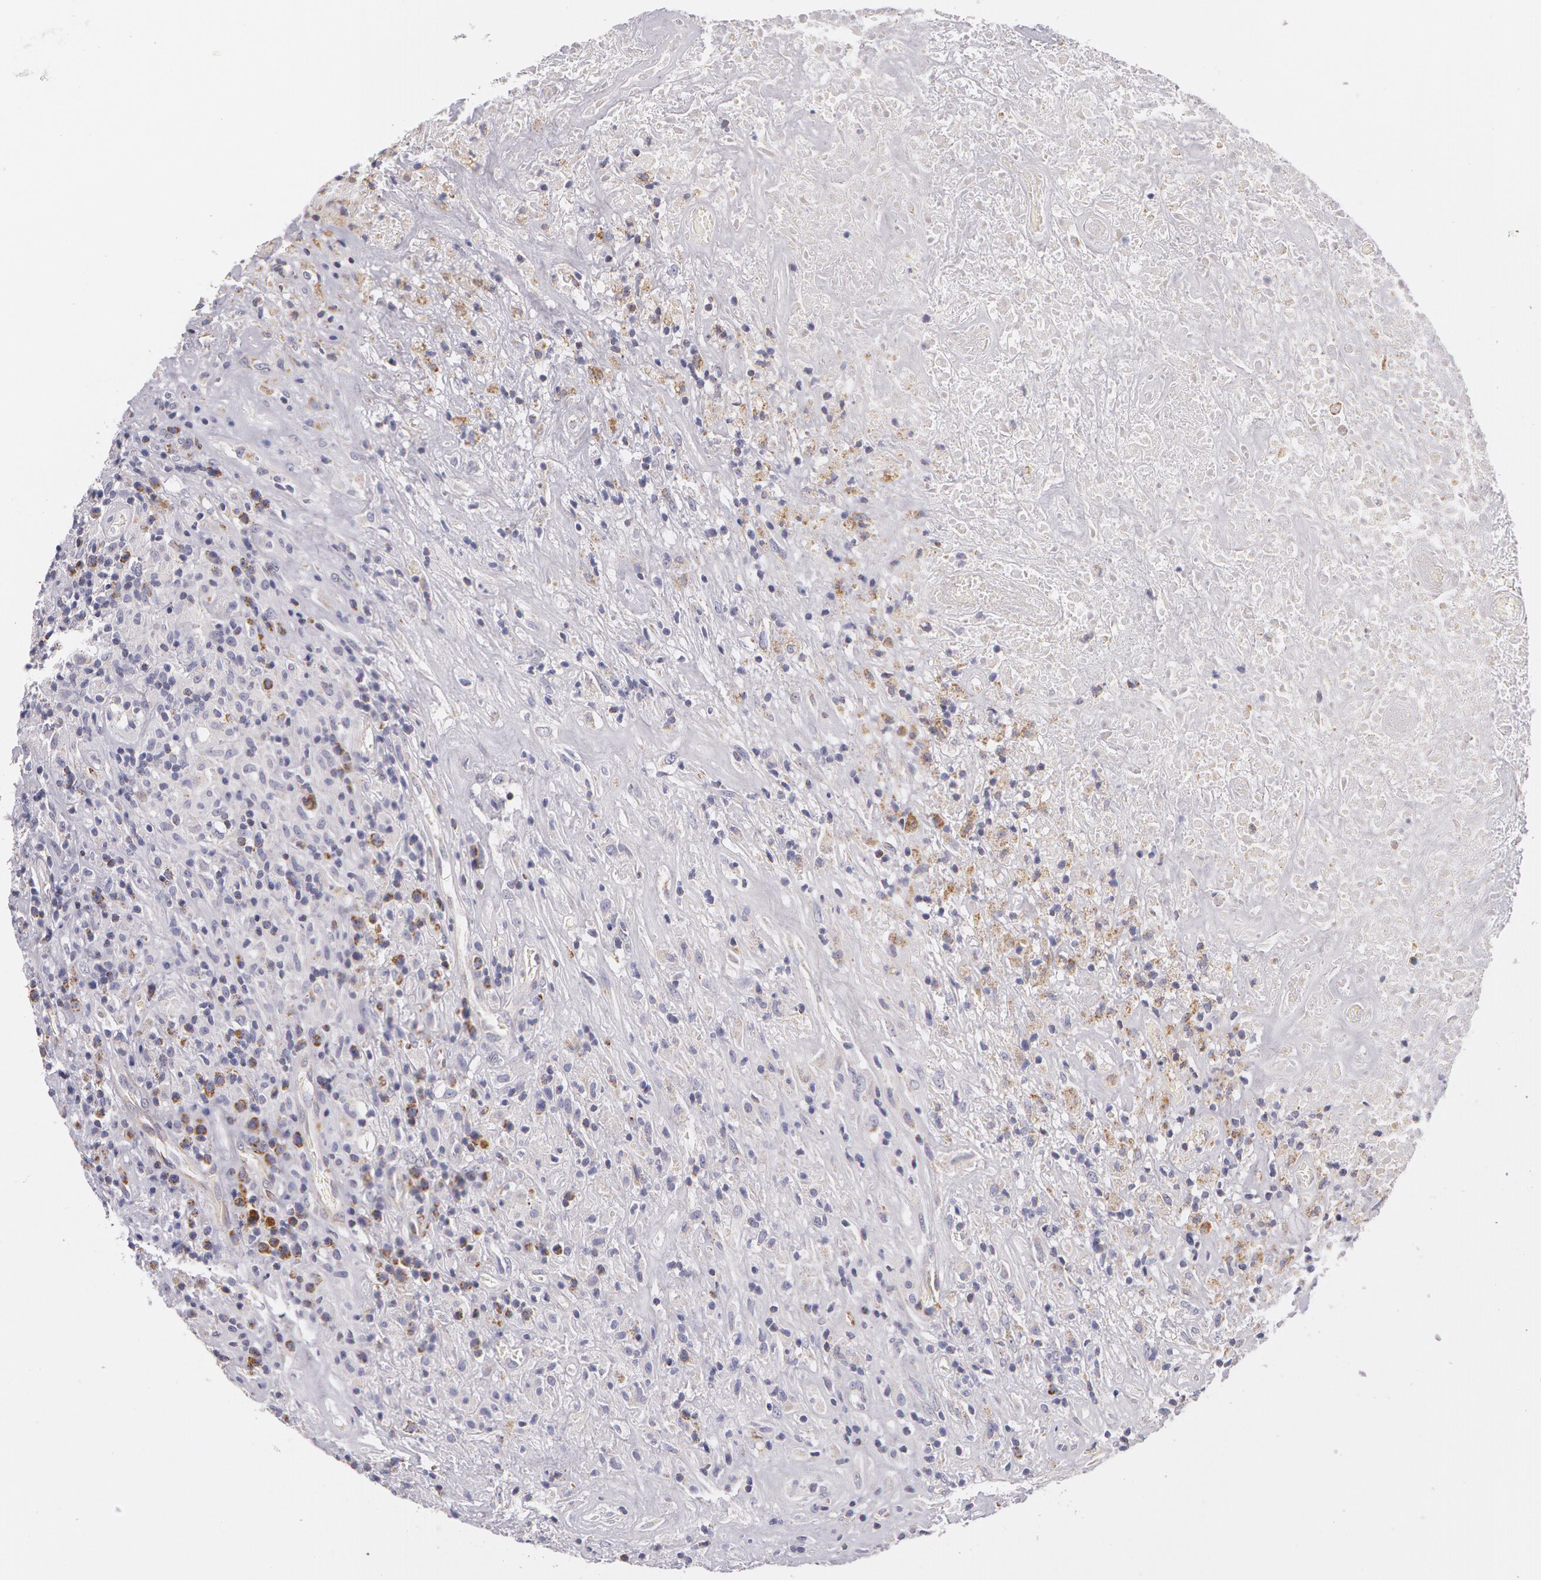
{"staining": {"intensity": "negative", "quantity": "none", "location": "none"}, "tissue": "lymphoma", "cell_type": "Tumor cells", "image_type": "cancer", "snomed": [{"axis": "morphology", "description": "Hodgkin's disease, NOS"}, {"axis": "topography", "description": "Lymph node"}], "caption": "An image of lymphoma stained for a protein displays no brown staining in tumor cells. Nuclei are stained in blue.", "gene": "KRT18", "patient": {"sex": "male", "age": 46}}